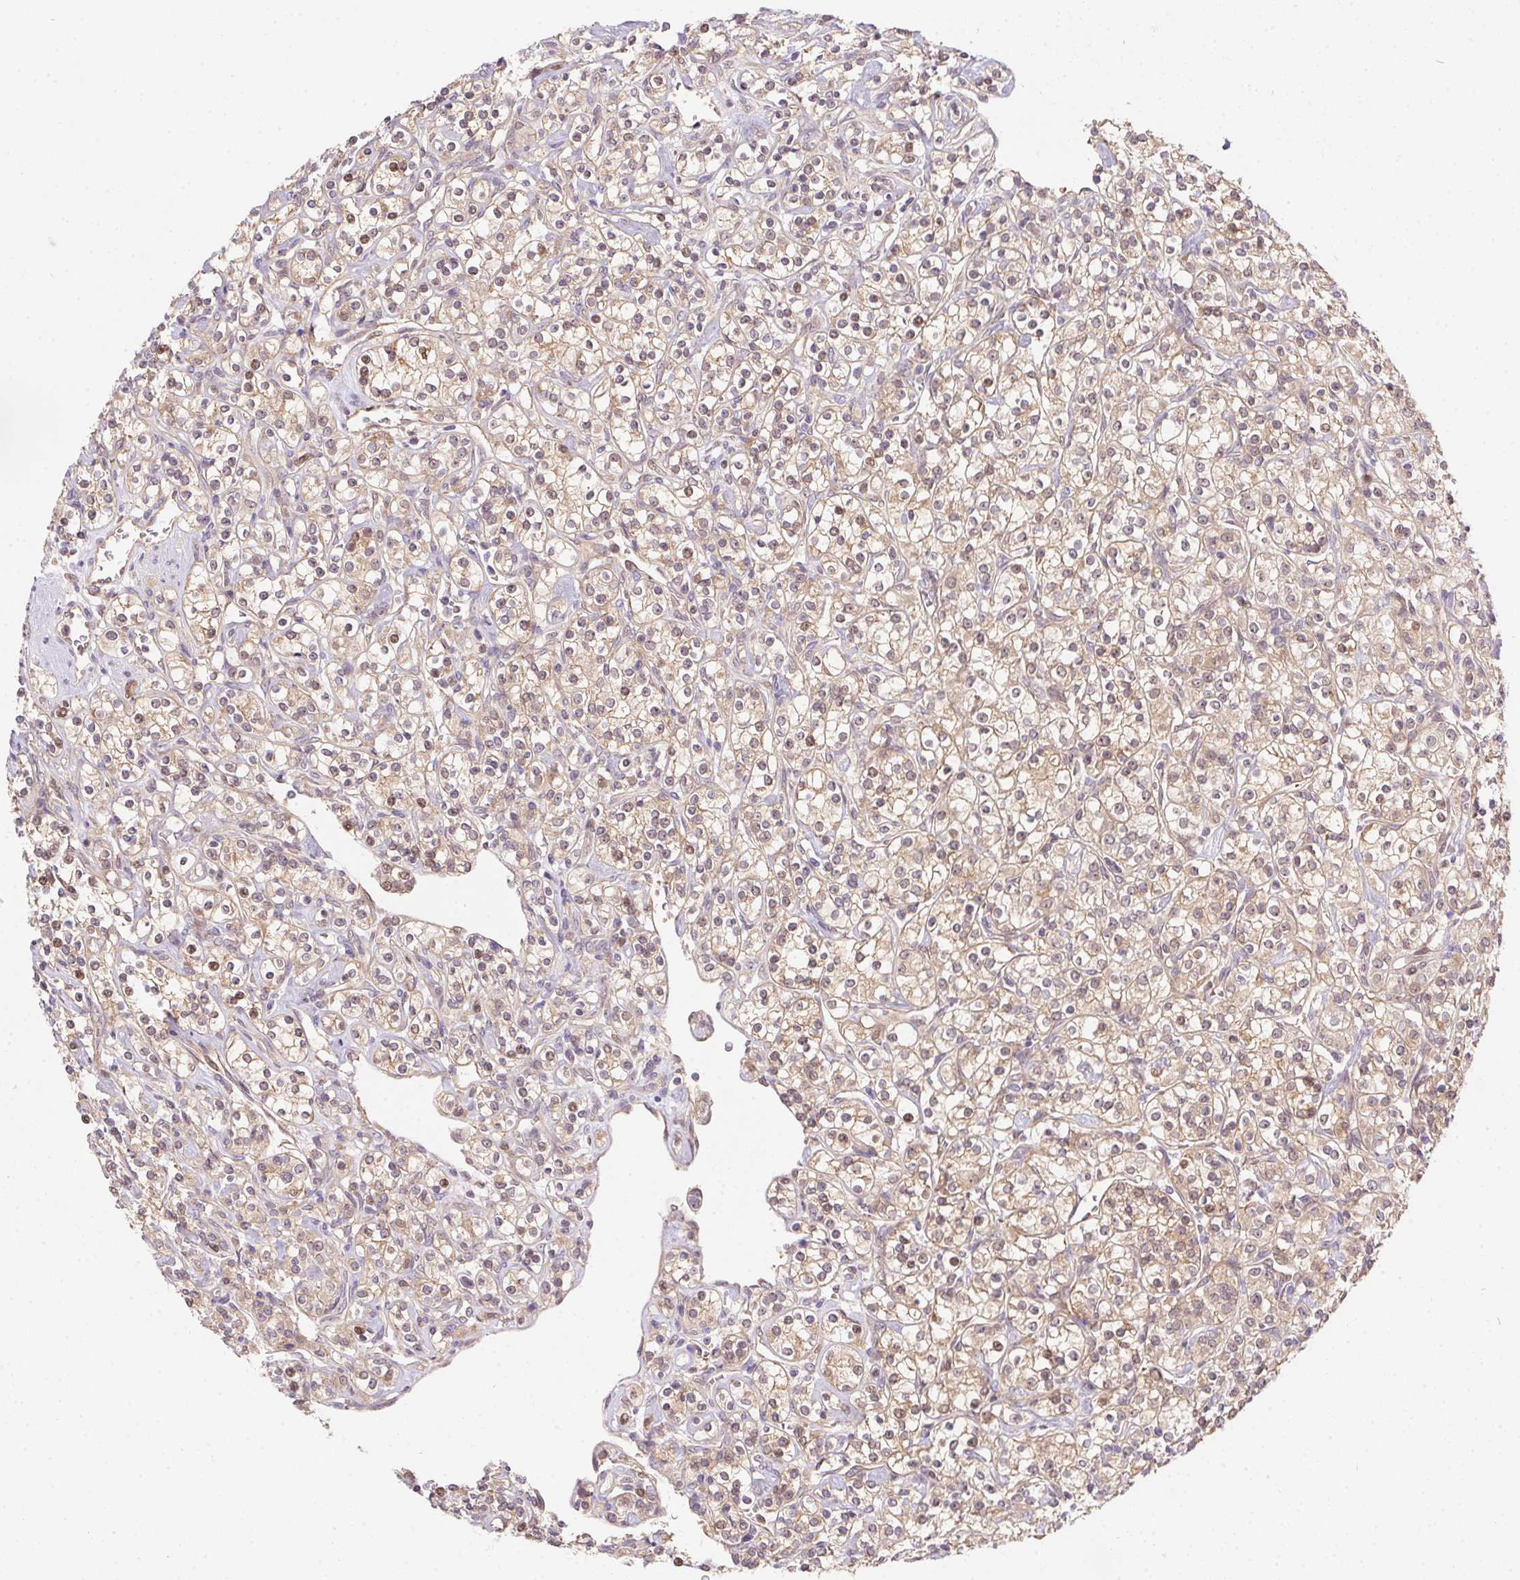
{"staining": {"intensity": "weak", "quantity": ">75%", "location": "cytoplasmic/membranous,nuclear"}, "tissue": "renal cancer", "cell_type": "Tumor cells", "image_type": "cancer", "snomed": [{"axis": "morphology", "description": "Adenocarcinoma, NOS"}, {"axis": "topography", "description": "Kidney"}], "caption": "There is low levels of weak cytoplasmic/membranous and nuclear staining in tumor cells of adenocarcinoma (renal), as demonstrated by immunohistochemical staining (brown color).", "gene": "NUDT16", "patient": {"sex": "male", "age": 77}}